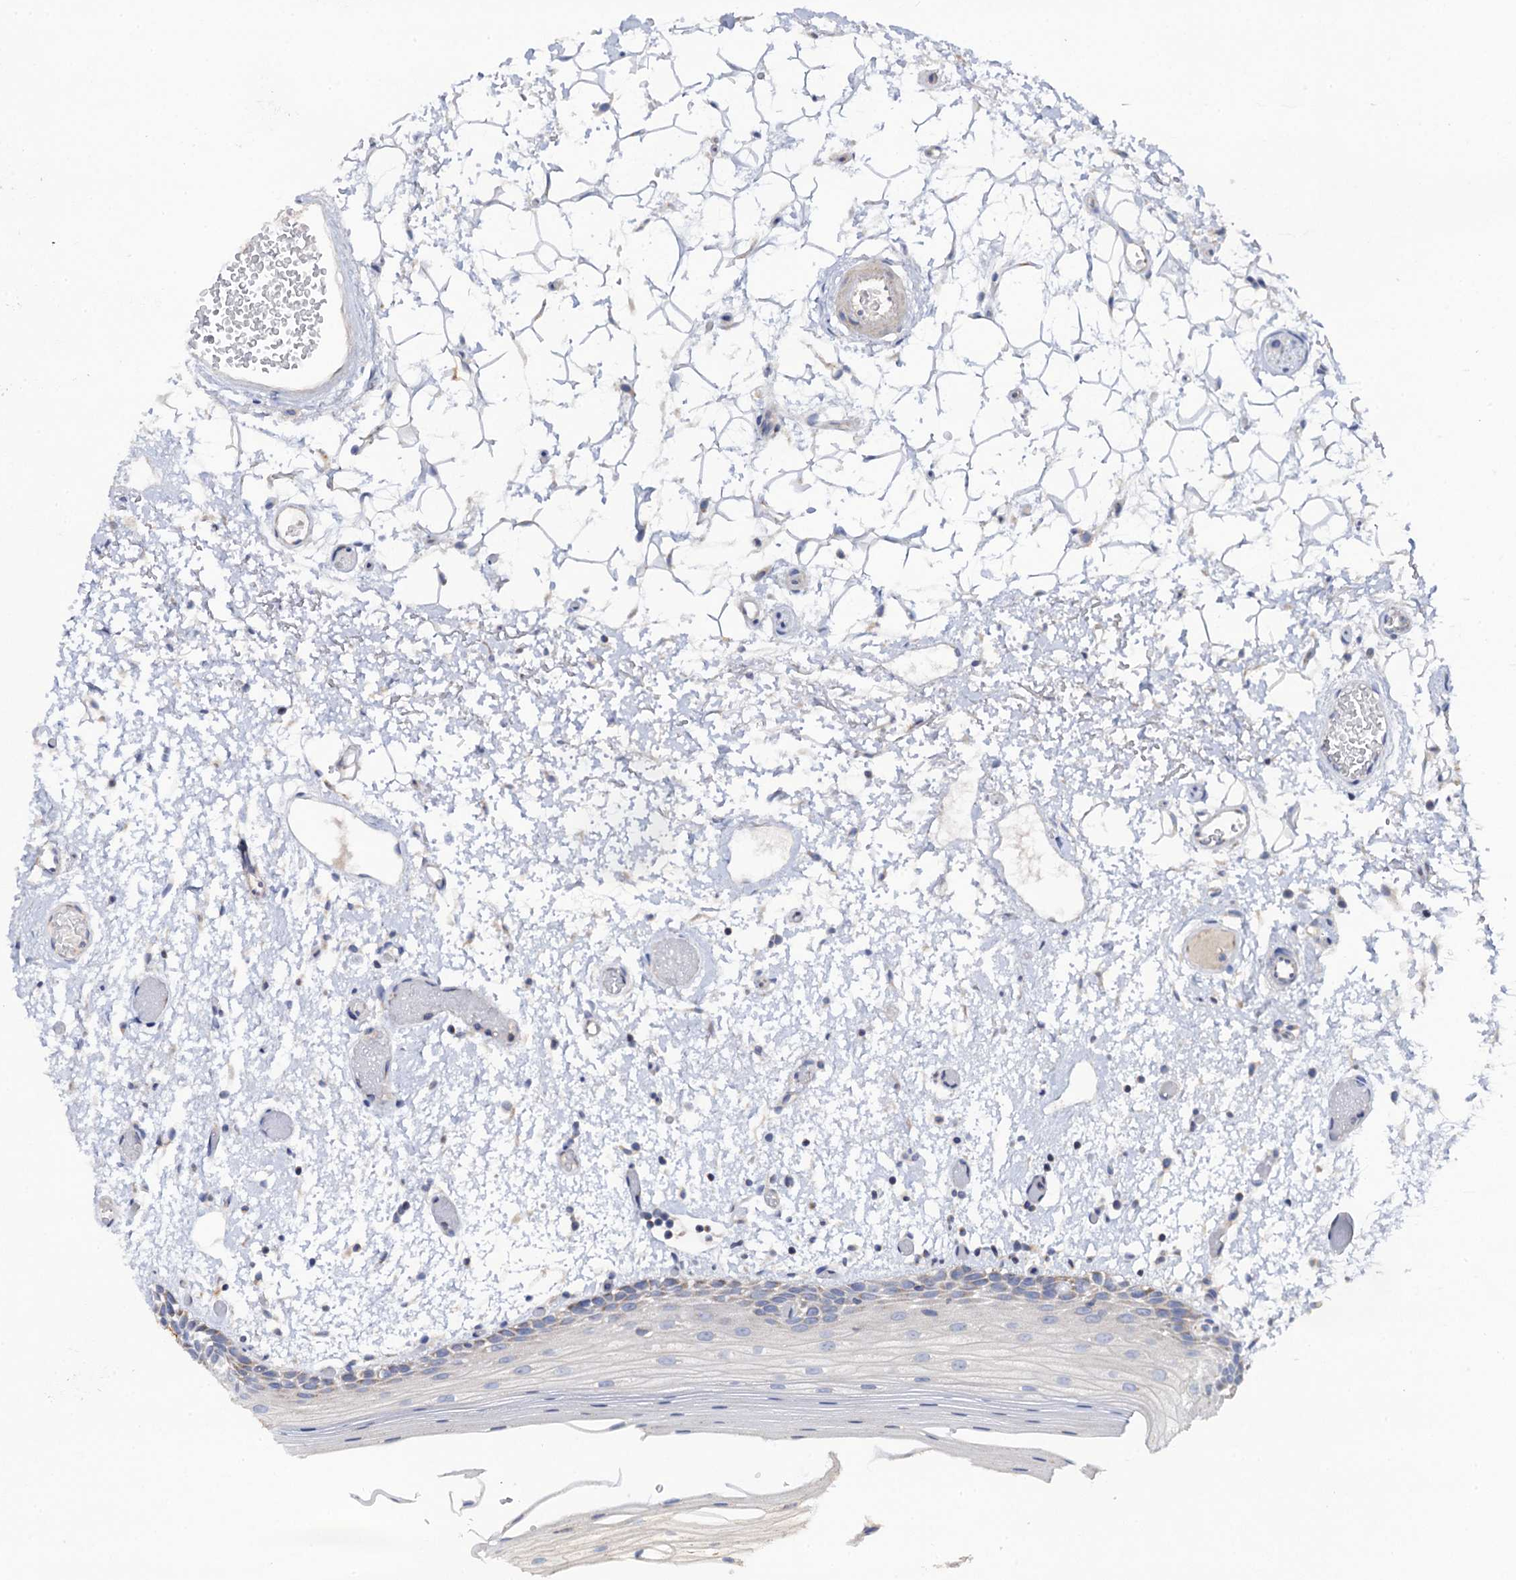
{"staining": {"intensity": "weak", "quantity": "<25%", "location": "cytoplasmic/membranous"}, "tissue": "oral mucosa", "cell_type": "Squamous epithelial cells", "image_type": "normal", "snomed": [{"axis": "morphology", "description": "Normal tissue, NOS"}, {"axis": "topography", "description": "Oral tissue"}], "caption": "Immunohistochemistry (IHC) micrograph of benign human oral mucosa stained for a protein (brown), which shows no staining in squamous epithelial cells.", "gene": "MRPL48", "patient": {"sex": "male", "age": 52}}